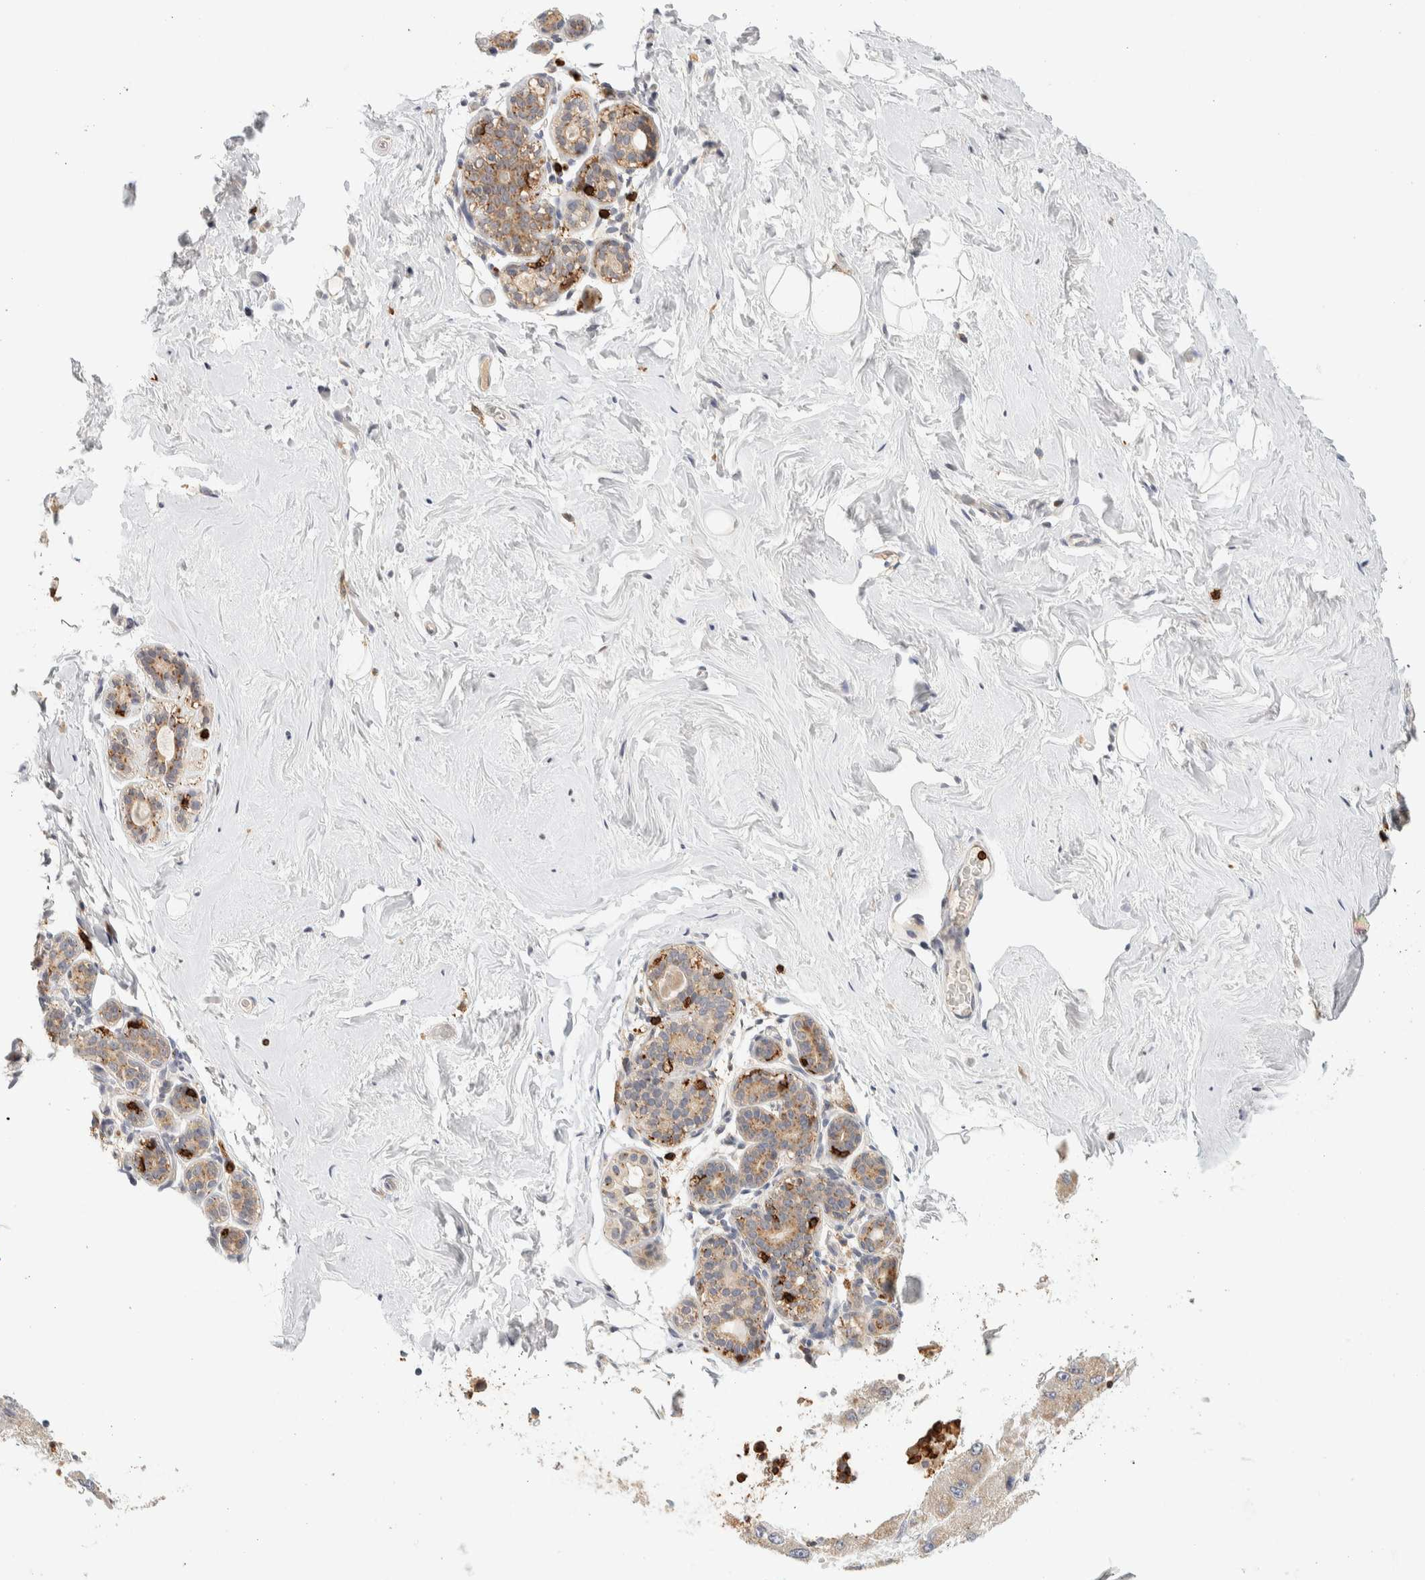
{"staining": {"intensity": "negative", "quantity": "none", "location": "none"}, "tissue": "breast", "cell_type": "Adipocytes", "image_type": "normal", "snomed": [{"axis": "morphology", "description": "Normal tissue, NOS"}, {"axis": "topography", "description": "Breast"}], "caption": "Immunohistochemistry (IHC) photomicrograph of normal breast: human breast stained with DAB (3,3'-diaminobenzidine) displays no significant protein staining in adipocytes.", "gene": "RUNDC1", "patient": {"sex": "female", "age": 75}}